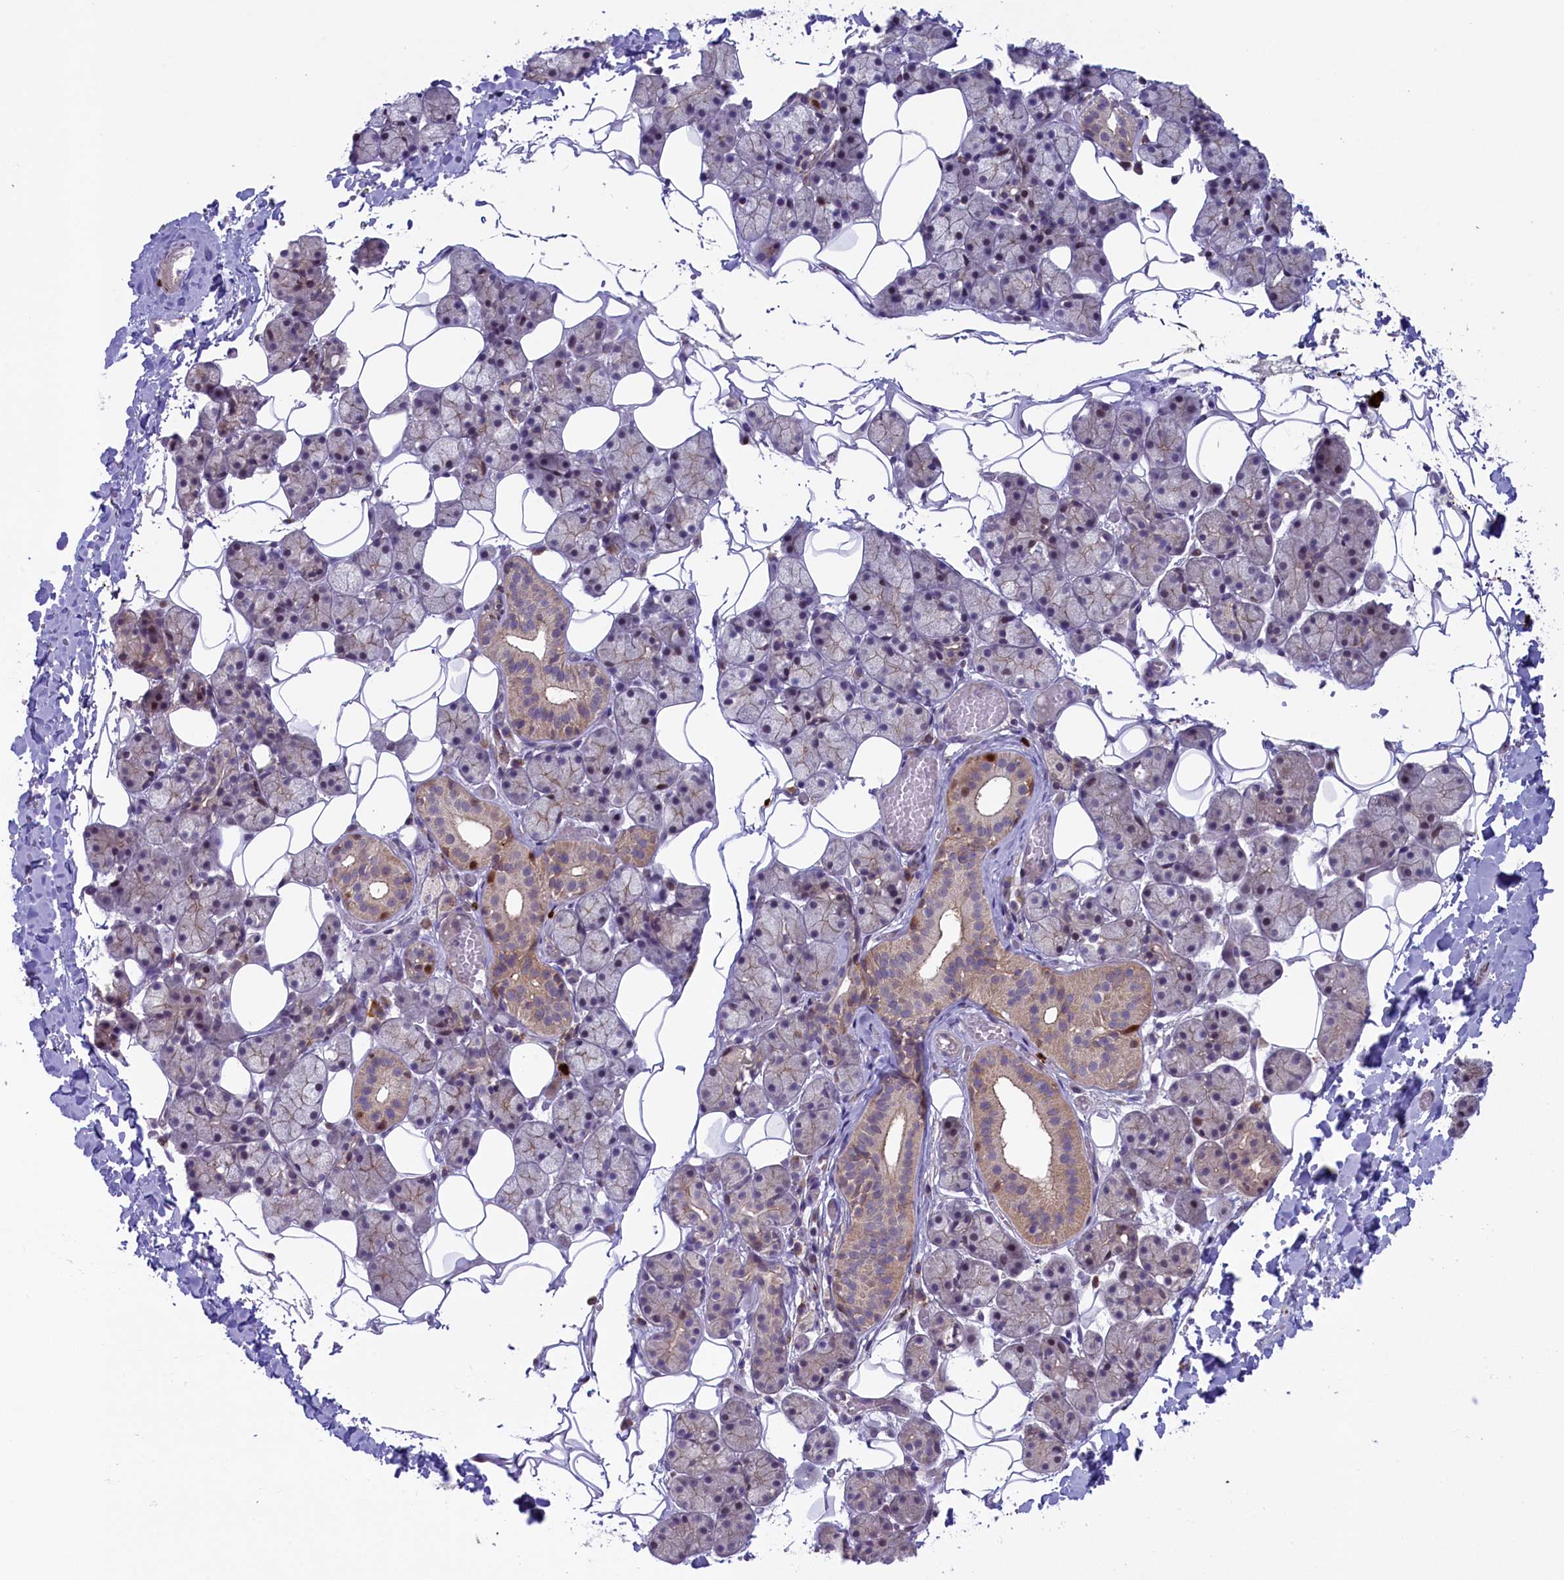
{"staining": {"intensity": "weak", "quantity": "<25%", "location": "cytoplasmic/membranous"}, "tissue": "salivary gland", "cell_type": "Glandular cells", "image_type": "normal", "snomed": [{"axis": "morphology", "description": "Normal tissue, NOS"}, {"axis": "topography", "description": "Salivary gland"}], "caption": "There is no significant positivity in glandular cells of salivary gland. (Brightfield microscopy of DAB immunohistochemistry (IHC) at high magnification).", "gene": "CCL23", "patient": {"sex": "female", "age": 33}}